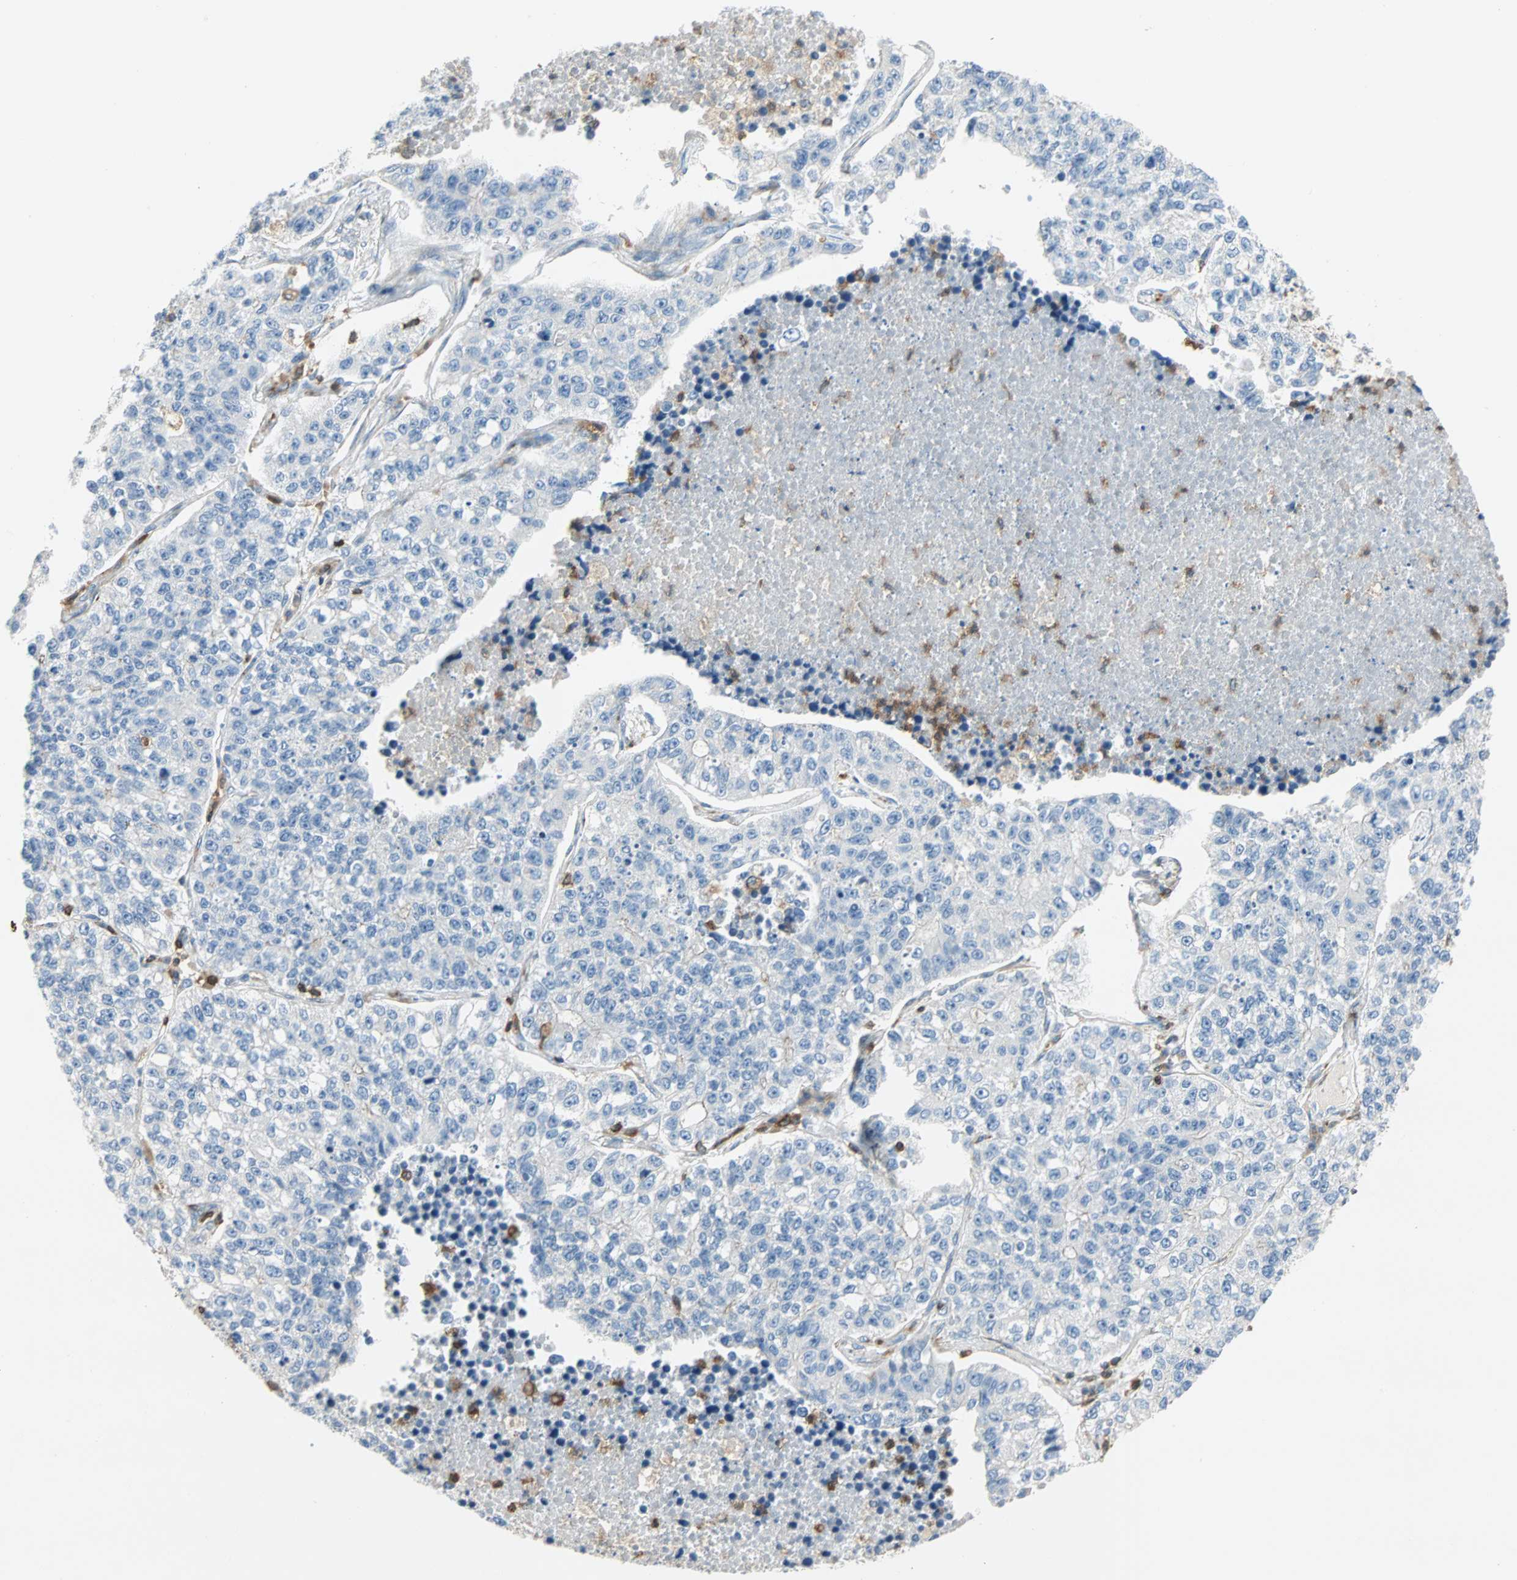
{"staining": {"intensity": "negative", "quantity": "none", "location": "none"}, "tissue": "lung cancer", "cell_type": "Tumor cells", "image_type": "cancer", "snomed": [{"axis": "morphology", "description": "Adenocarcinoma, NOS"}, {"axis": "topography", "description": "Lung"}], "caption": "Tumor cells show no significant protein staining in lung cancer (adenocarcinoma).", "gene": "FMNL1", "patient": {"sex": "male", "age": 49}}